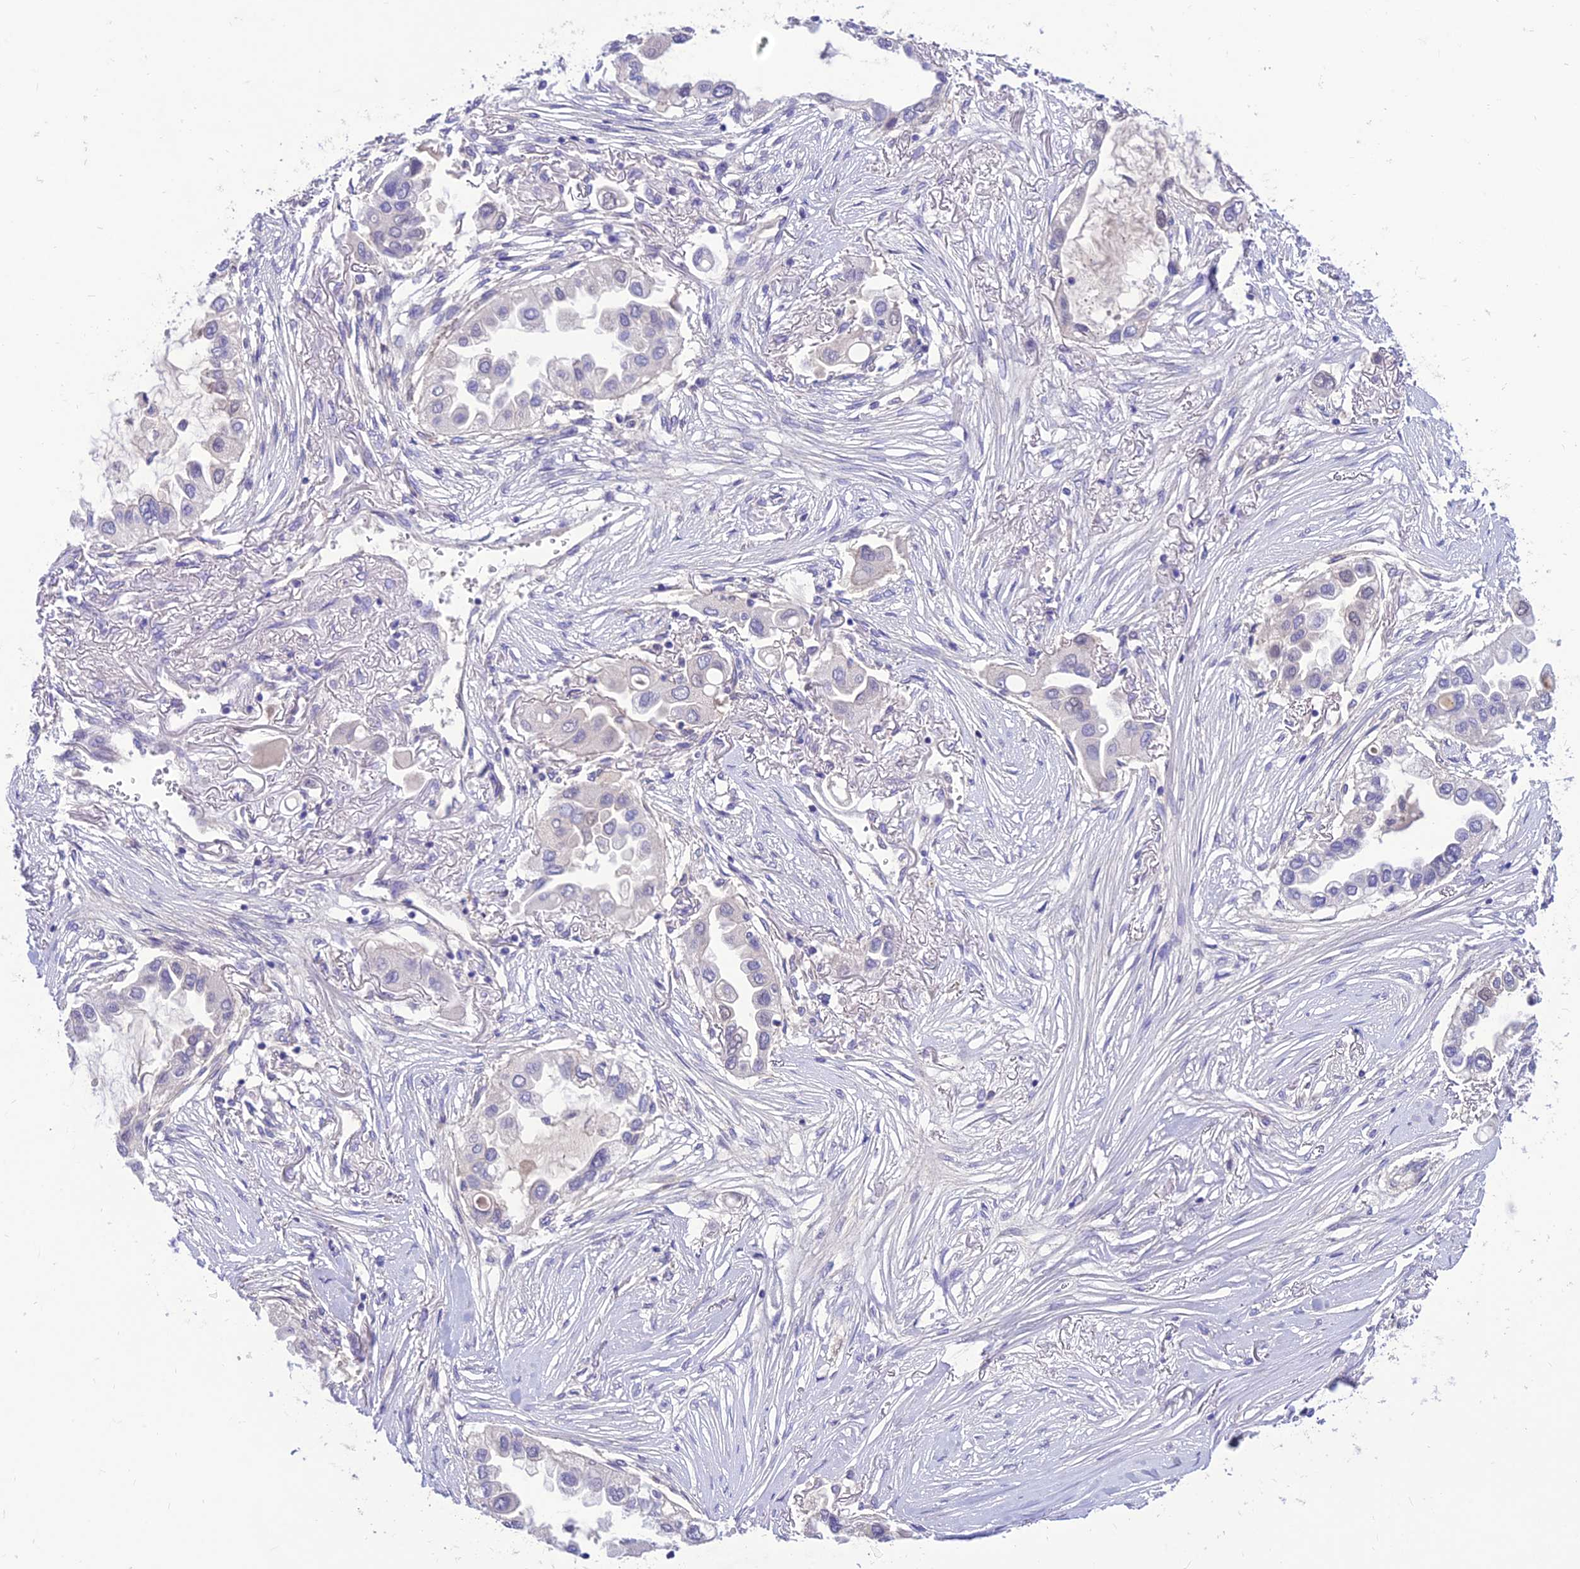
{"staining": {"intensity": "negative", "quantity": "none", "location": "none"}, "tissue": "lung cancer", "cell_type": "Tumor cells", "image_type": "cancer", "snomed": [{"axis": "morphology", "description": "Adenocarcinoma, NOS"}, {"axis": "topography", "description": "Lung"}], "caption": "Immunohistochemistry micrograph of lung cancer (adenocarcinoma) stained for a protein (brown), which exhibits no staining in tumor cells.", "gene": "TEKT3", "patient": {"sex": "female", "age": 76}}